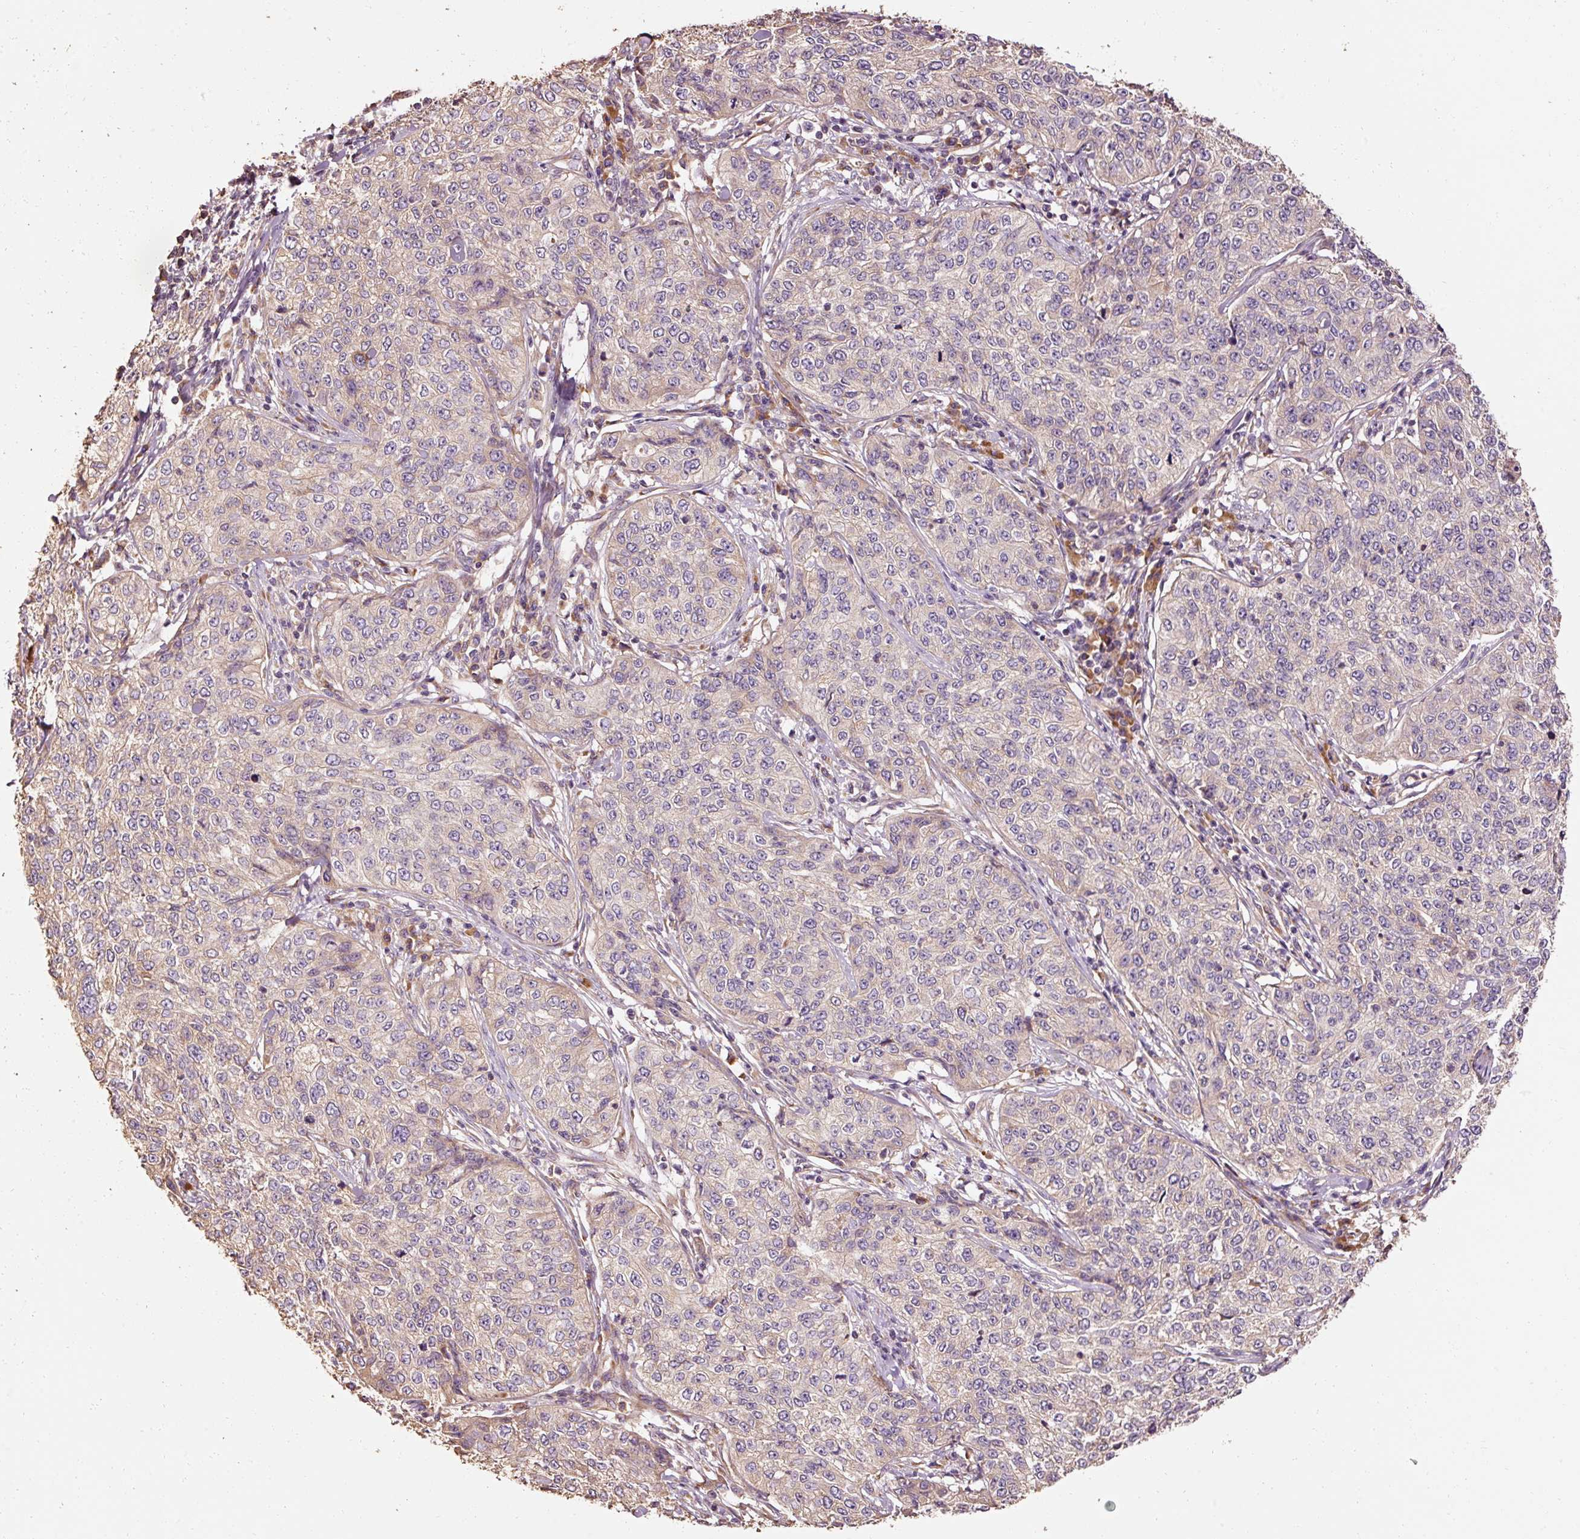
{"staining": {"intensity": "negative", "quantity": "none", "location": "none"}, "tissue": "cervical cancer", "cell_type": "Tumor cells", "image_type": "cancer", "snomed": [{"axis": "morphology", "description": "Squamous cell carcinoma, NOS"}, {"axis": "topography", "description": "Cervix"}], "caption": "This photomicrograph is of cervical cancer stained with immunohistochemistry to label a protein in brown with the nuclei are counter-stained blue. There is no expression in tumor cells.", "gene": "EFHC1", "patient": {"sex": "female", "age": 35}}